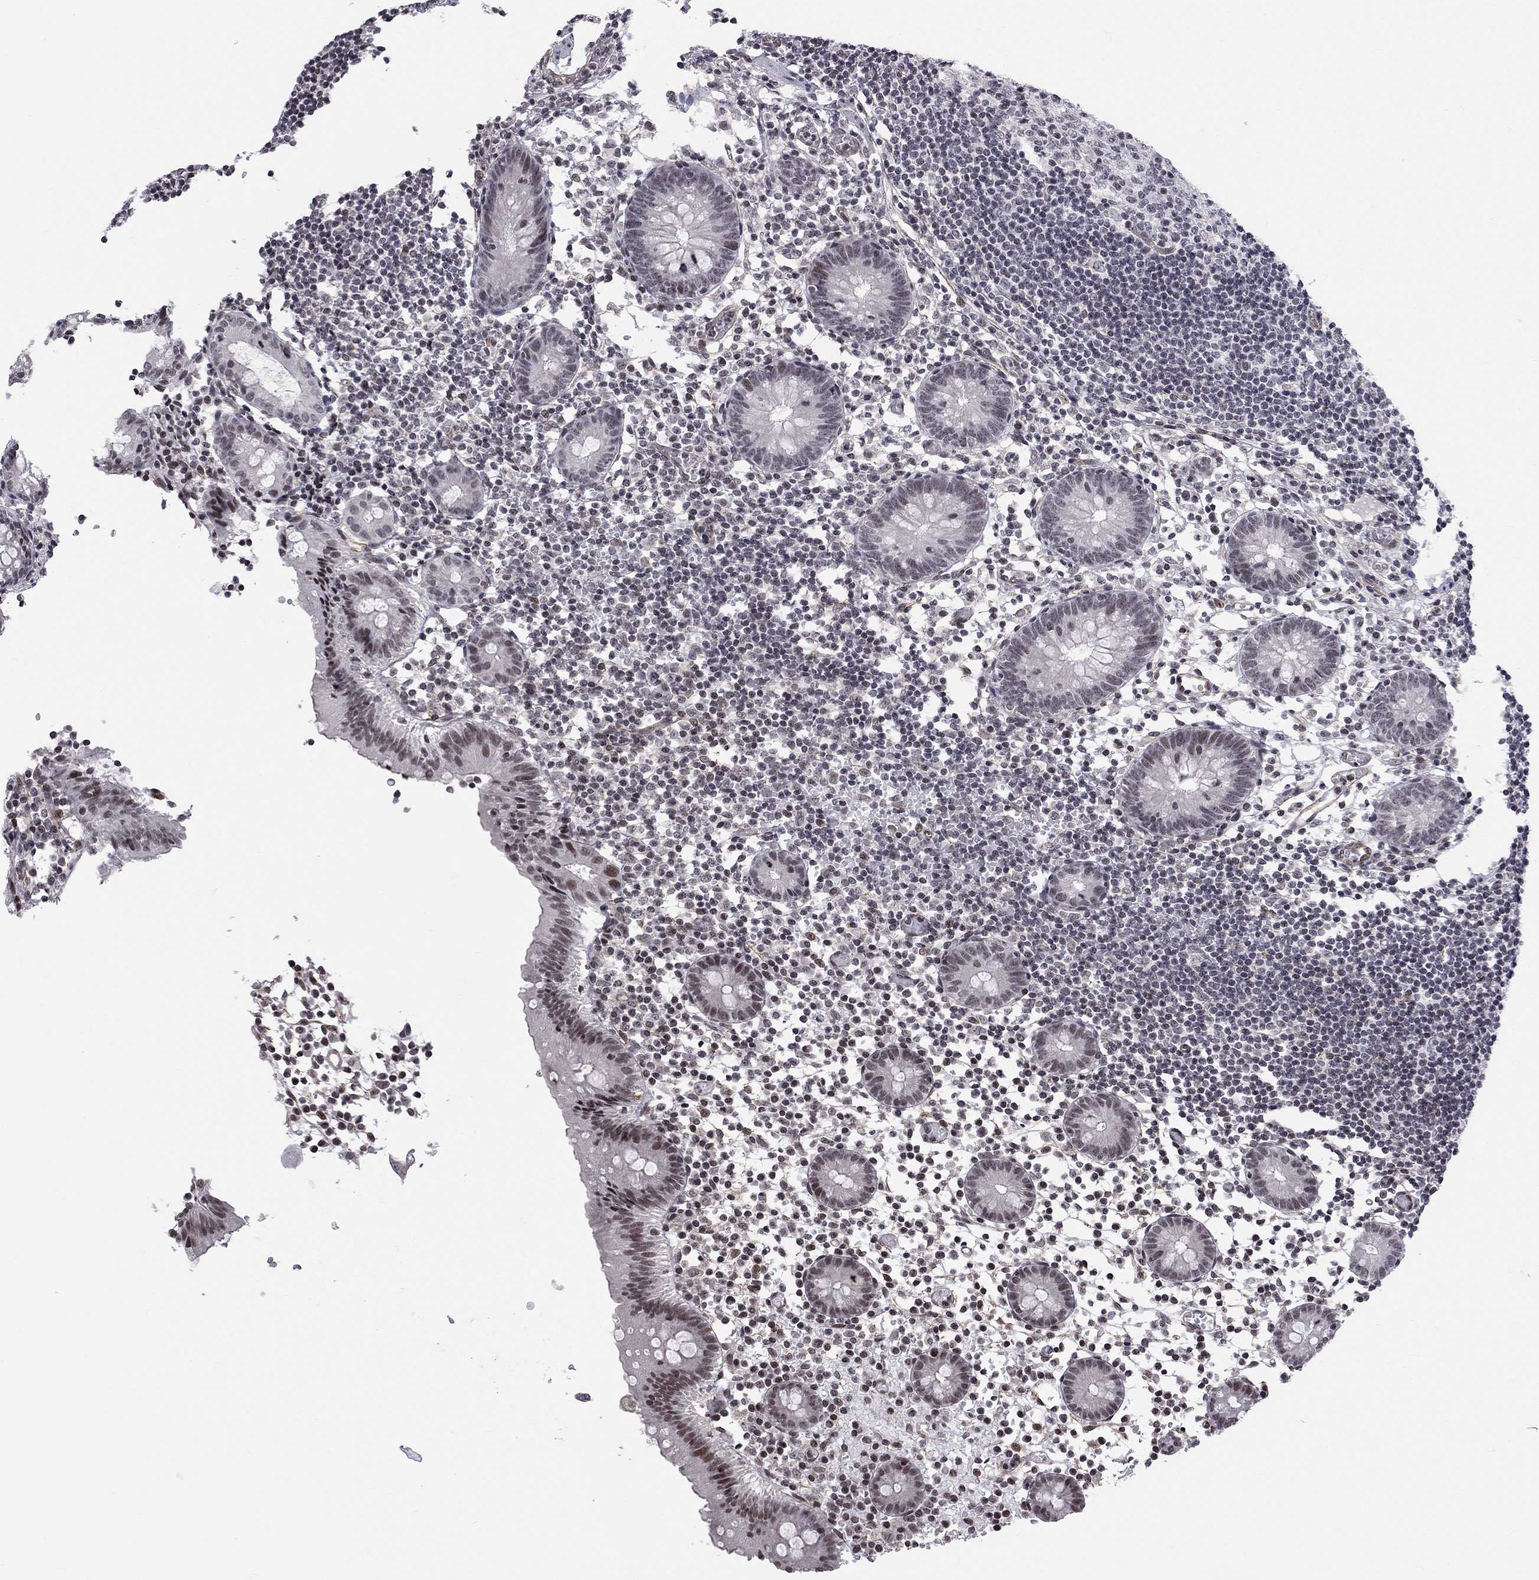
{"staining": {"intensity": "weak", "quantity": "<25%", "location": "nuclear"}, "tissue": "appendix", "cell_type": "Glandular cells", "image_type": "normal", "snomed": [{"axis": "morphology", "description": "Normal tissue, NOS"}, {"axis": "topography", "description": "Appendix"}], "caption": "DAB immunohistochemical staining of benign appendix reveals no significant positivity in glandular cells. (Brightfield microscopy of DAB immunohistochemistry at high magnification).", "gene": "MTNR1B", "patient": {"sex": "female", "age": 40}}